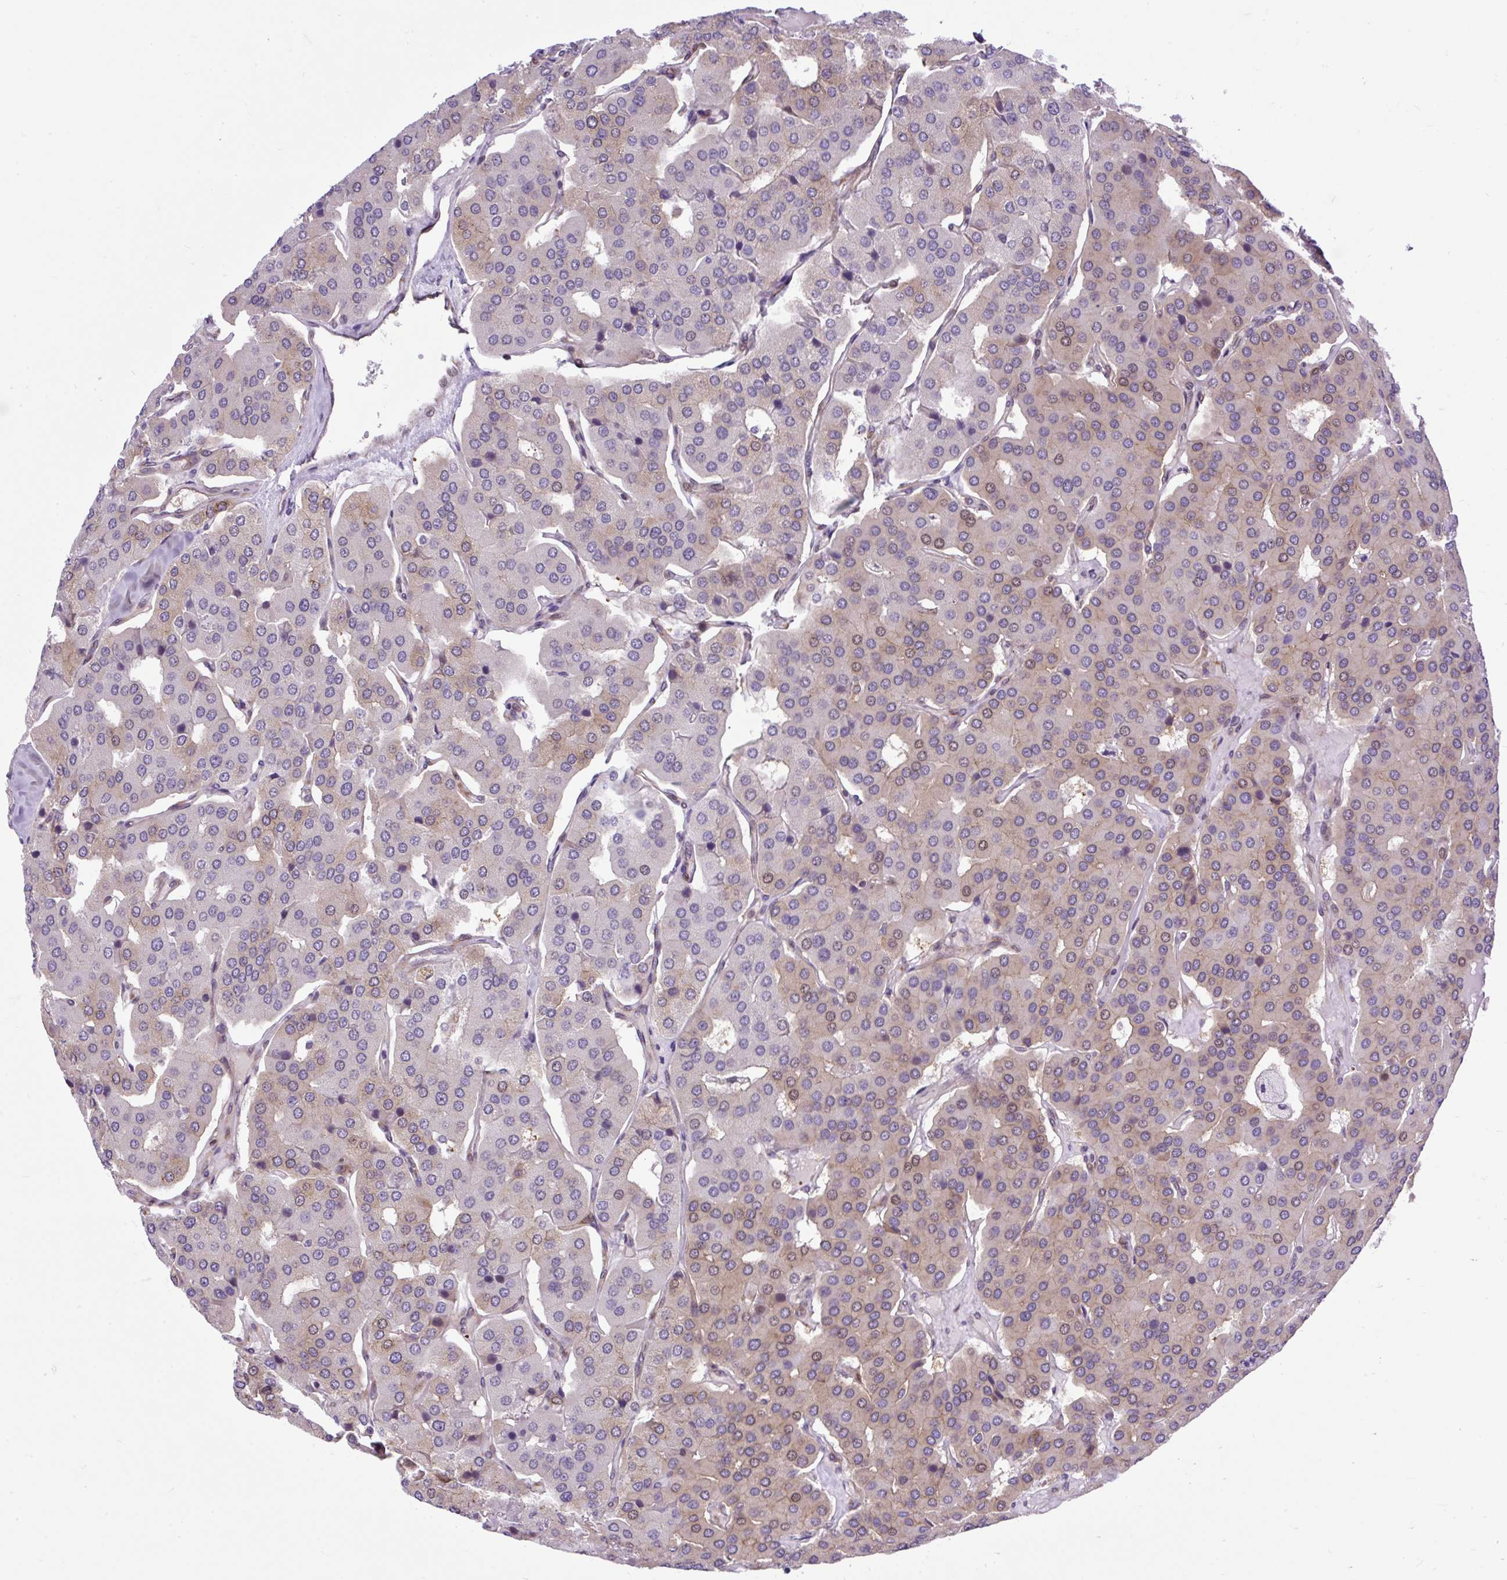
{"staining": {"intensity": "weak", "quantity": "<25%", "location": "nuclear"}, "tissue": "parathyroid gland", "cell_type": "Glandular cells", "image_type": "normal", "snomed": [{"axis": "morphology", "description": "Normal tissue, NOS"}, {"axis": "morphology", "description": "Adenoma, NOS"}, {"axis": "topography", "description": "Parathyroid gland"}], "caption": "Protein analysis of normal parathyroid gland reveals no significant expression in glandular cells. (IHC, brightfield microscopy, high magnification).", "gene": "TRIM17", "patient": {"sex": "female", "age": 86}}